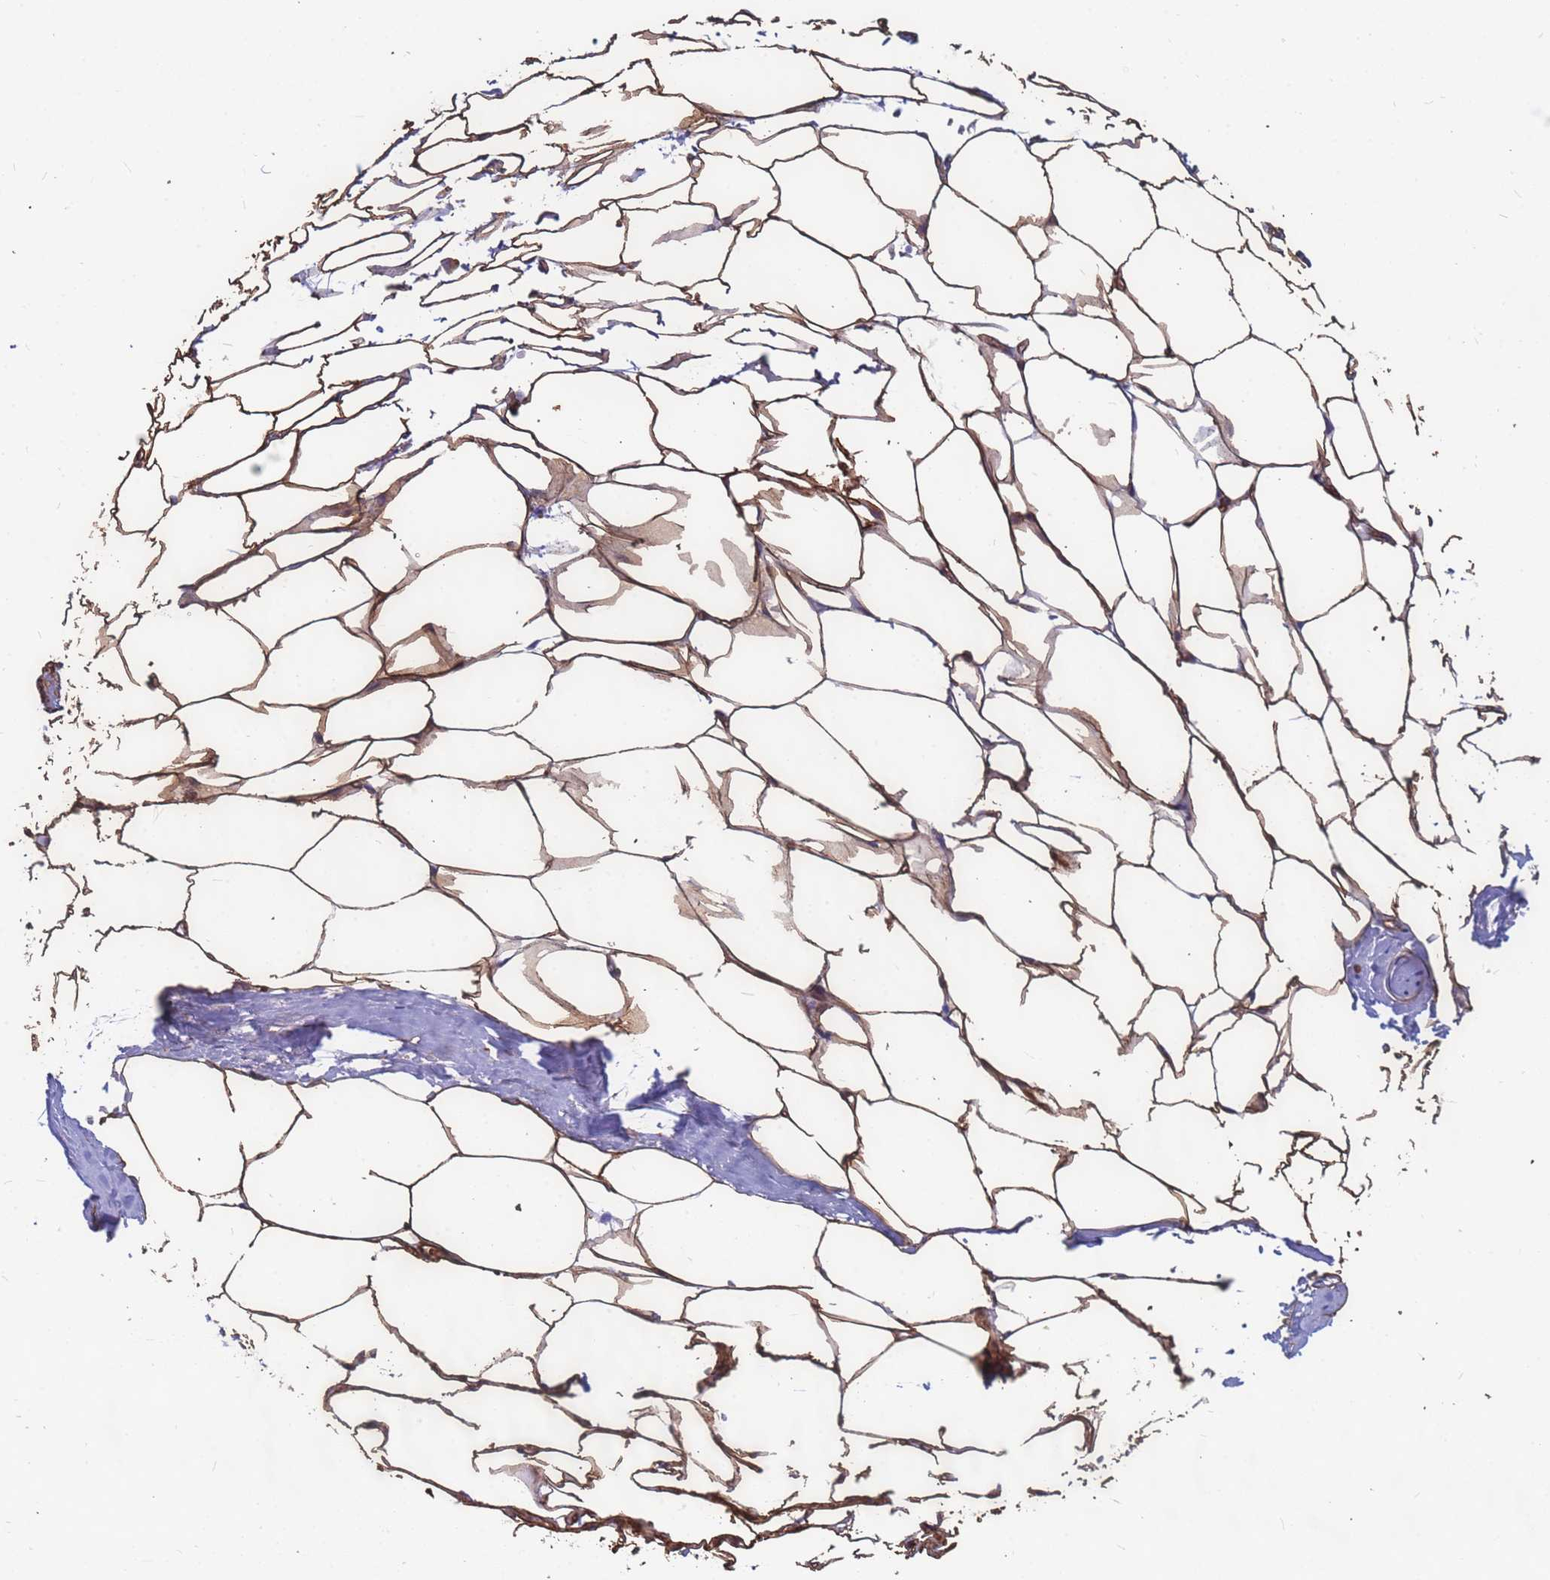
{"staining": {"intensity": "moderate", "quantity": ">75%", "location": "cytoplasmic/membranous"}, "tissue": "adipose tissue", "cell_type": "Adipocytes", "image_type": "normal", "snomed": [{"axis": "morphology", "description": "Normal tissue, NOS"}, {"axis": "morphology", "description": "Adenocarcinoma, Low grade"}, {"axis": "topography", "description": "Prostate"}, {"axis": "topography", "description": "Peripheral nerve tissue"}], "caption": "High-power microscopy captured an immunohistochemistry (IHC) histopathology image of unremarkable adipose tissue, revealing moderate cytoplasmic/membranous expression in approximately >75% of adipocytes.", "gene": "EHD2", "patient": {"sex": "male", "age": 63}}